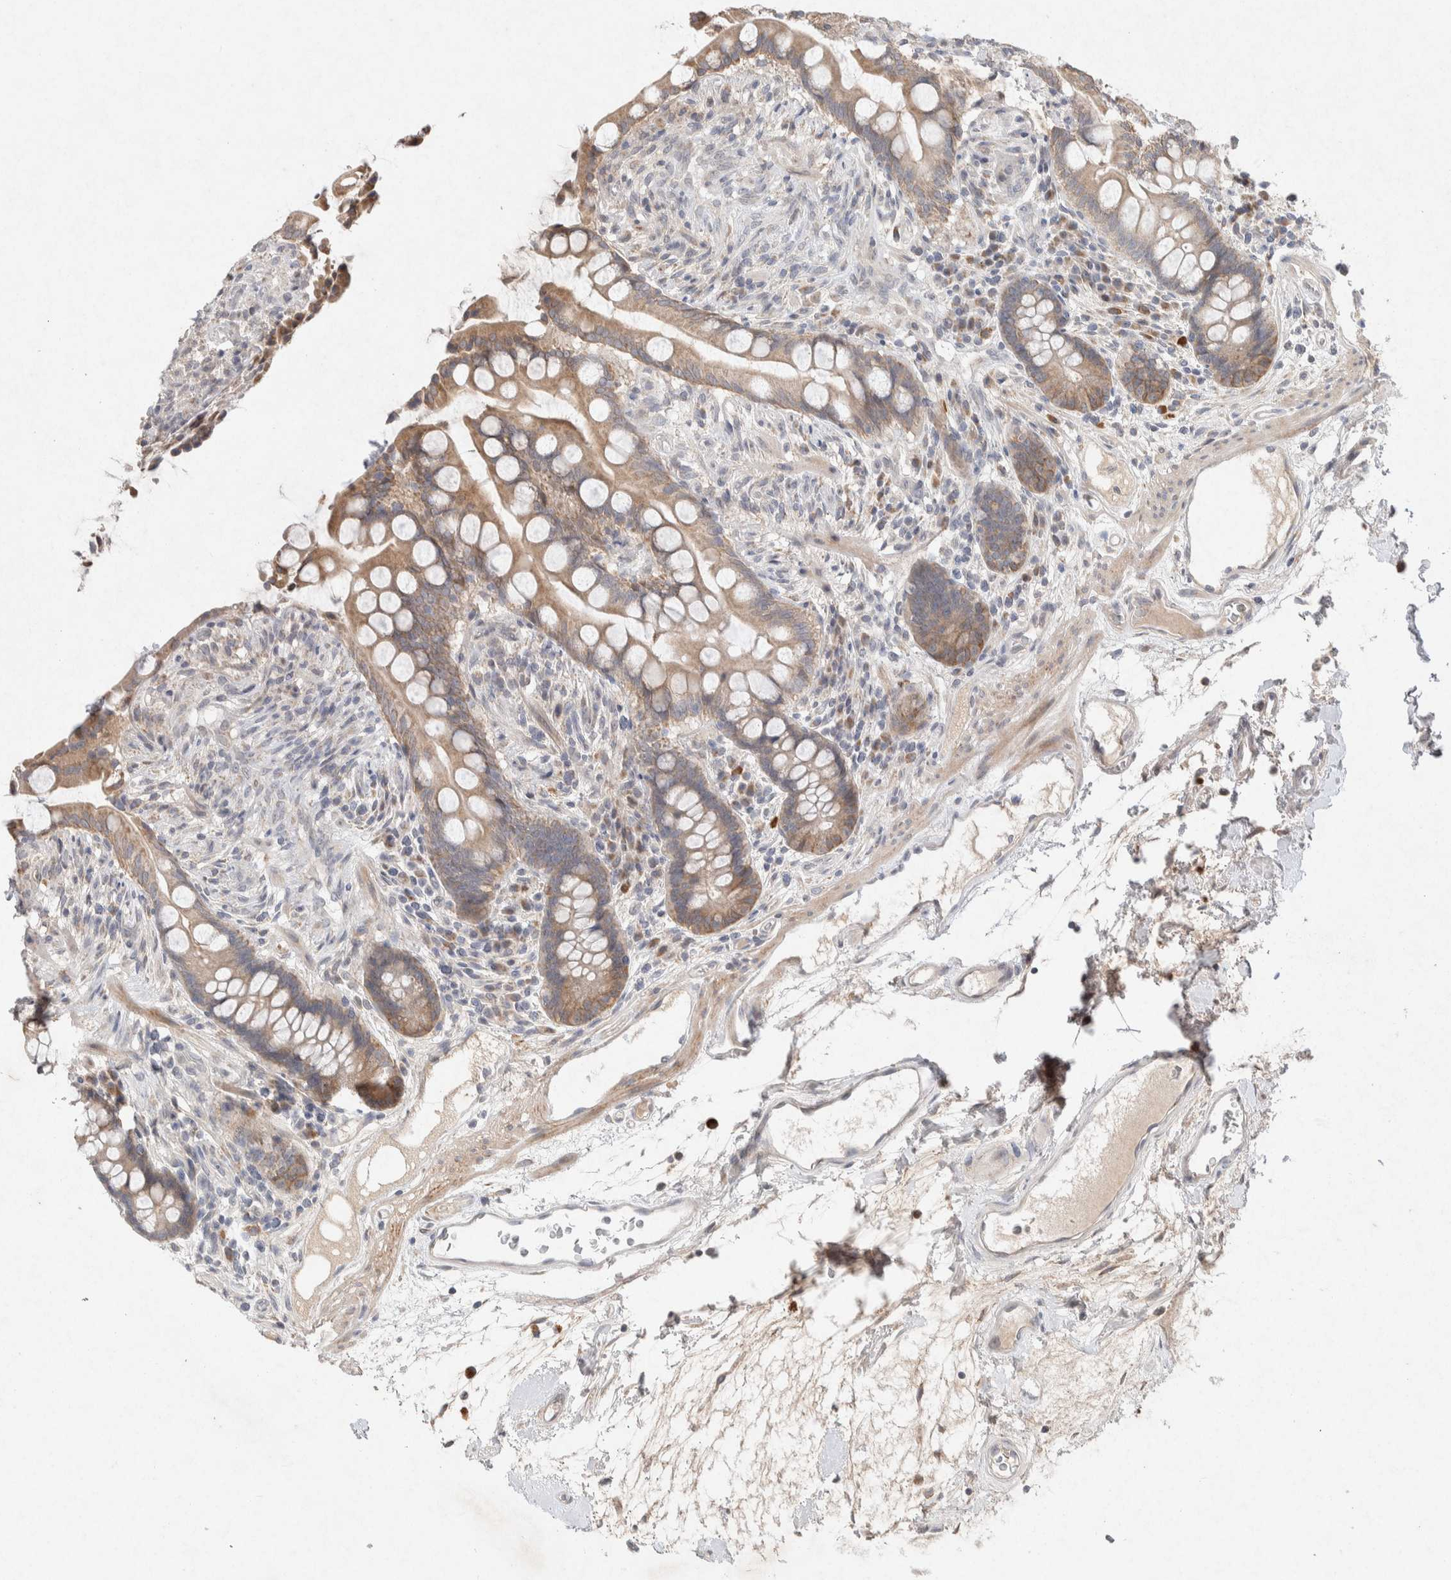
{"staining": {"intensity": "negative", "quantity": "none", "location": "none"}, "tissue": "colon", "cell_type": "Endothelial cells", "image_type": "normal", "snomed": [{"axis": "morphology", "description": "Normal tissue, NOS"}, {"axis": "topography", "description": "Colon"}], "caption": "High magnification brightfield microscopy of normal colon stained with DAB (brown) and counterstained with hematoxylin (blue): endothelial cells show no significant expression. Nuclei are stained in blue.", "gene": "CMTM4", "patient": {"sex": "male", "age": 73}}